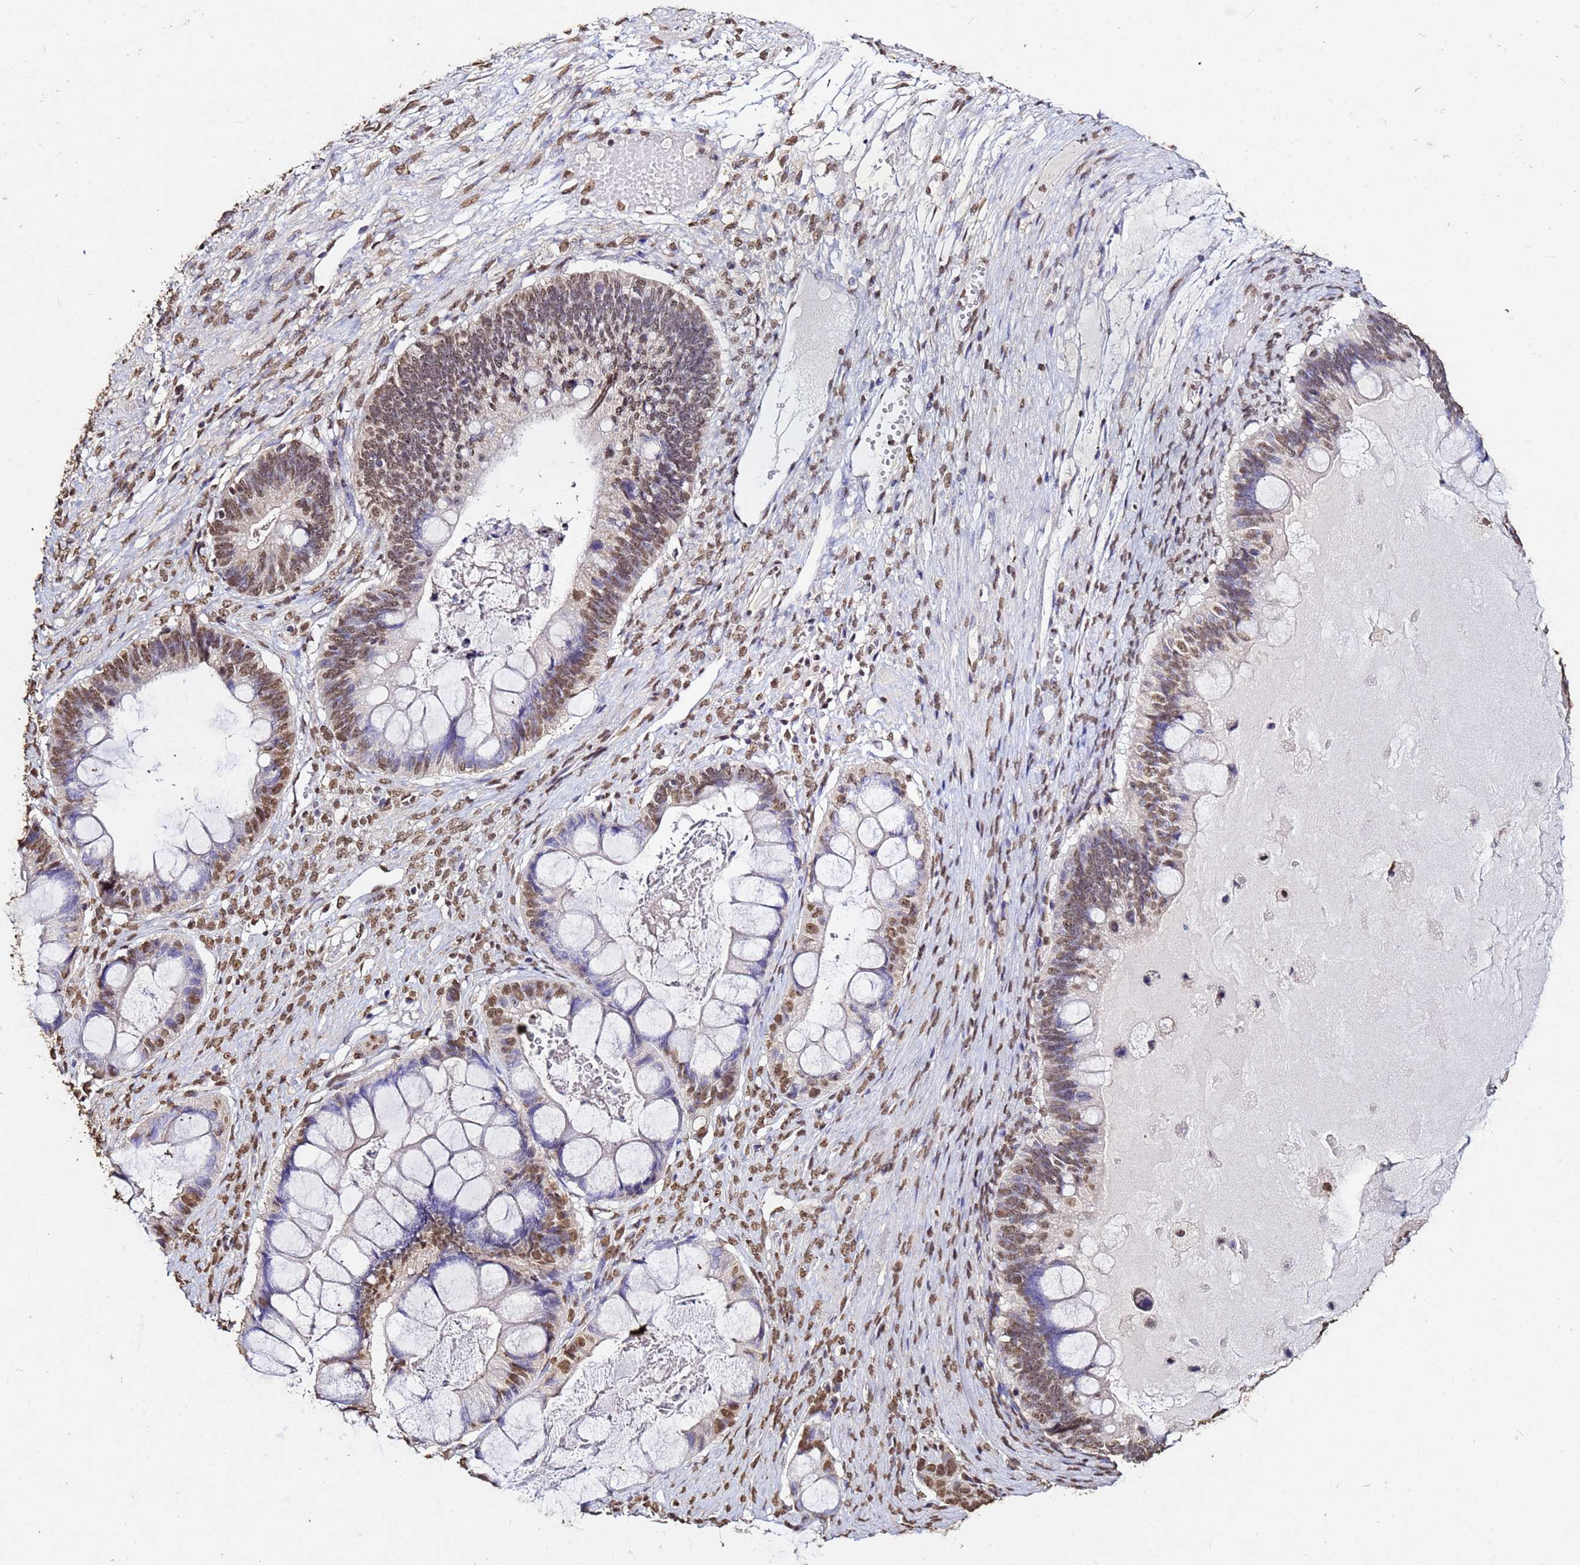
{"staining": {"intensity": "moderate", "quantity": ">75%", "location": "nuclear"}, "tissue": "ovarian cancer", "cell_type": "Tumor cells", "image_type": "cancer", "snomed": [{"axis": "morphology", "description": "Cystadenocarcinoma, mucinous, NOS"}, {"axis": "topography", "description": "Ovary"}], "caption": "Protein expression analysis of ovarian cancer exhibits moderate nuclear positivity in approximately >75% of tumor cells. (Brightfield microscopy of DAB IHC at high magnification).", "gene": "MYOCD", "patient": {"sex": "female", "age": 61}}